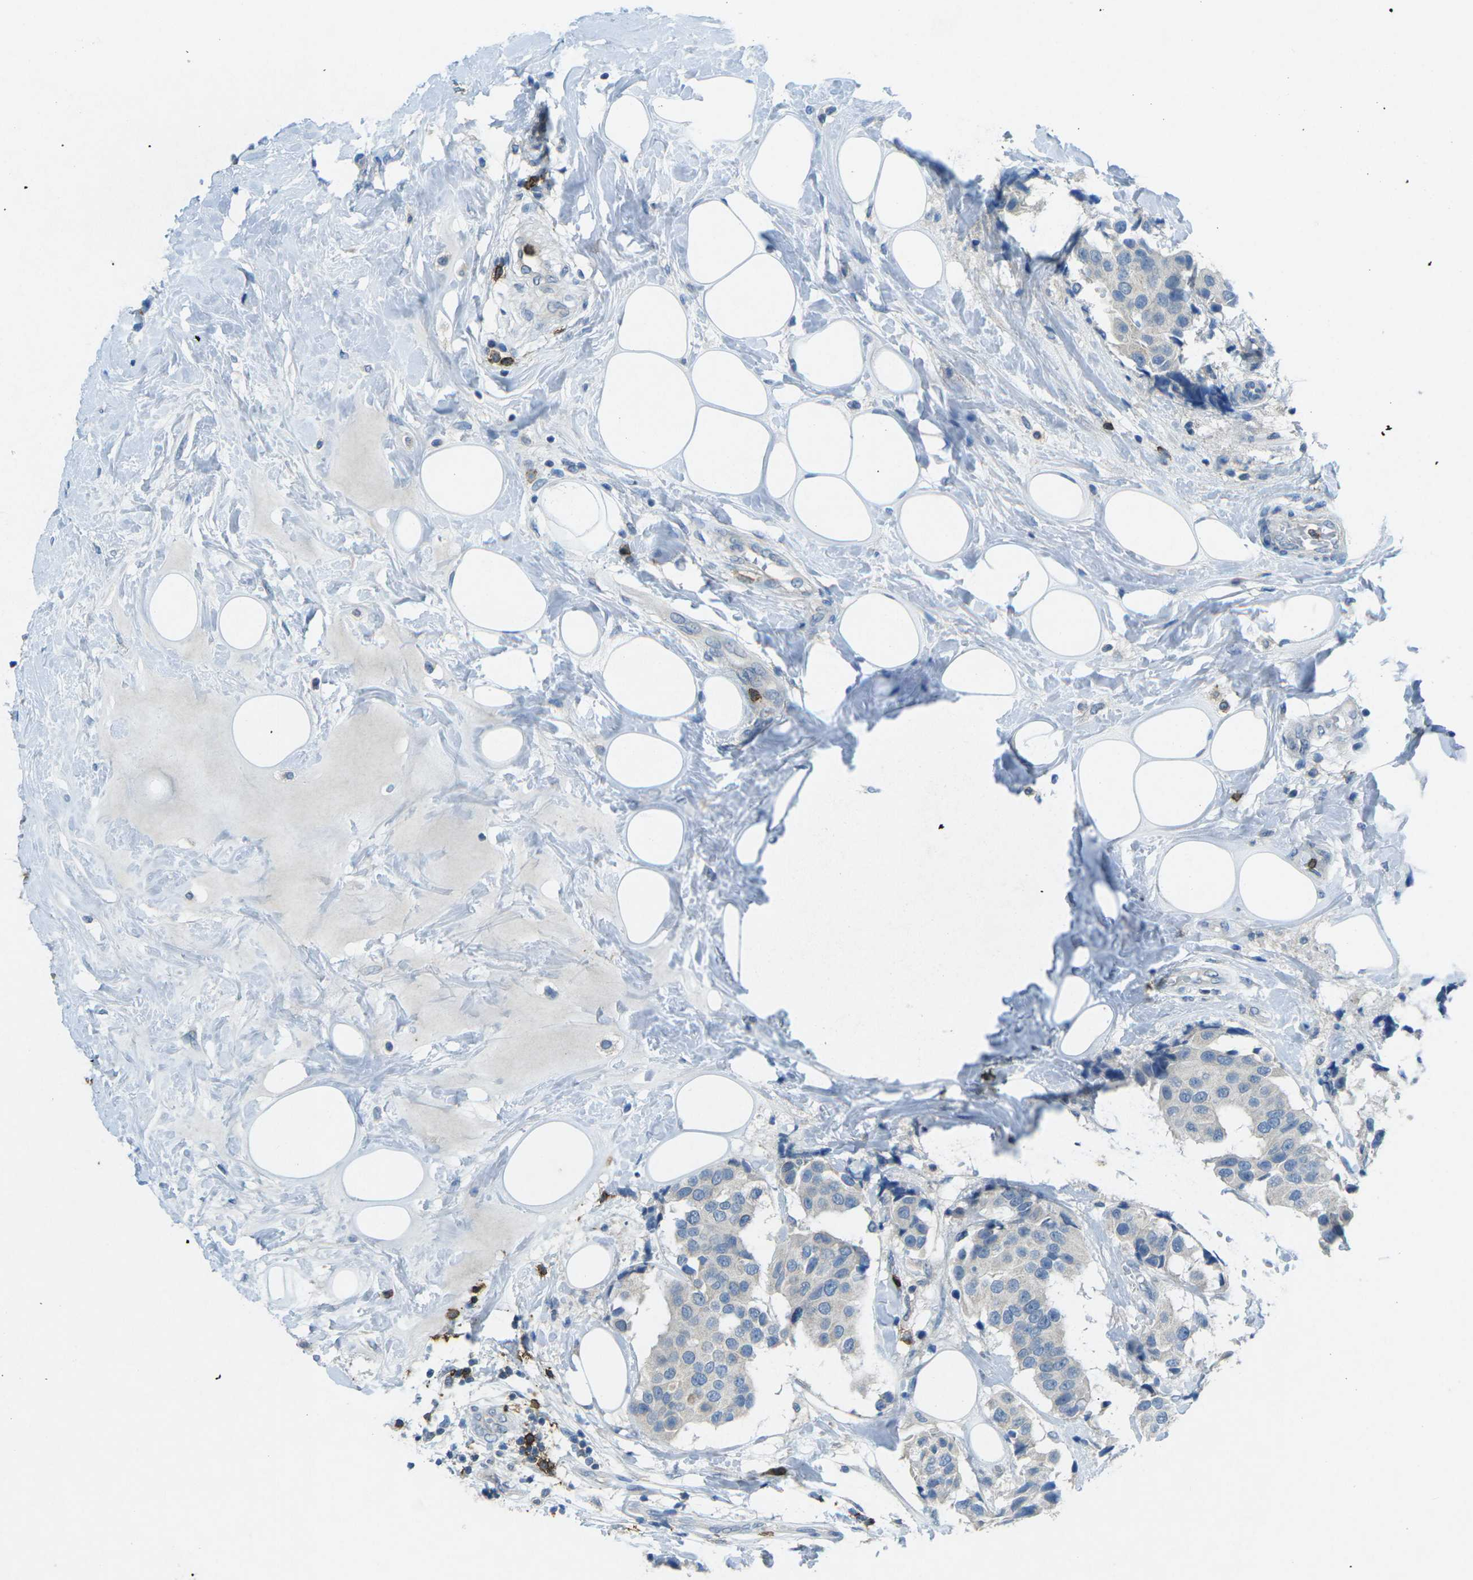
{"staining": {"intensity": "negative", "quantity": "none", "location": "none"}, "tissue": "breast cancer", "cell_type": "Tumor cells", "image_type": "cancer", "snomed": [{"axis": "morphology", "description": "Normal tissue, NOS"}, {"axis": "morphology", "description": "Duct carcinoma"}, {"axis": "topography", "description": "Breast"}], "caption": "Breast invasive ductal carcinoma was stained to show a protein in brown. There is no significant staining in tumor cells.", "gene": "CD19", "patient": {"sex": "female", "age": 39}}